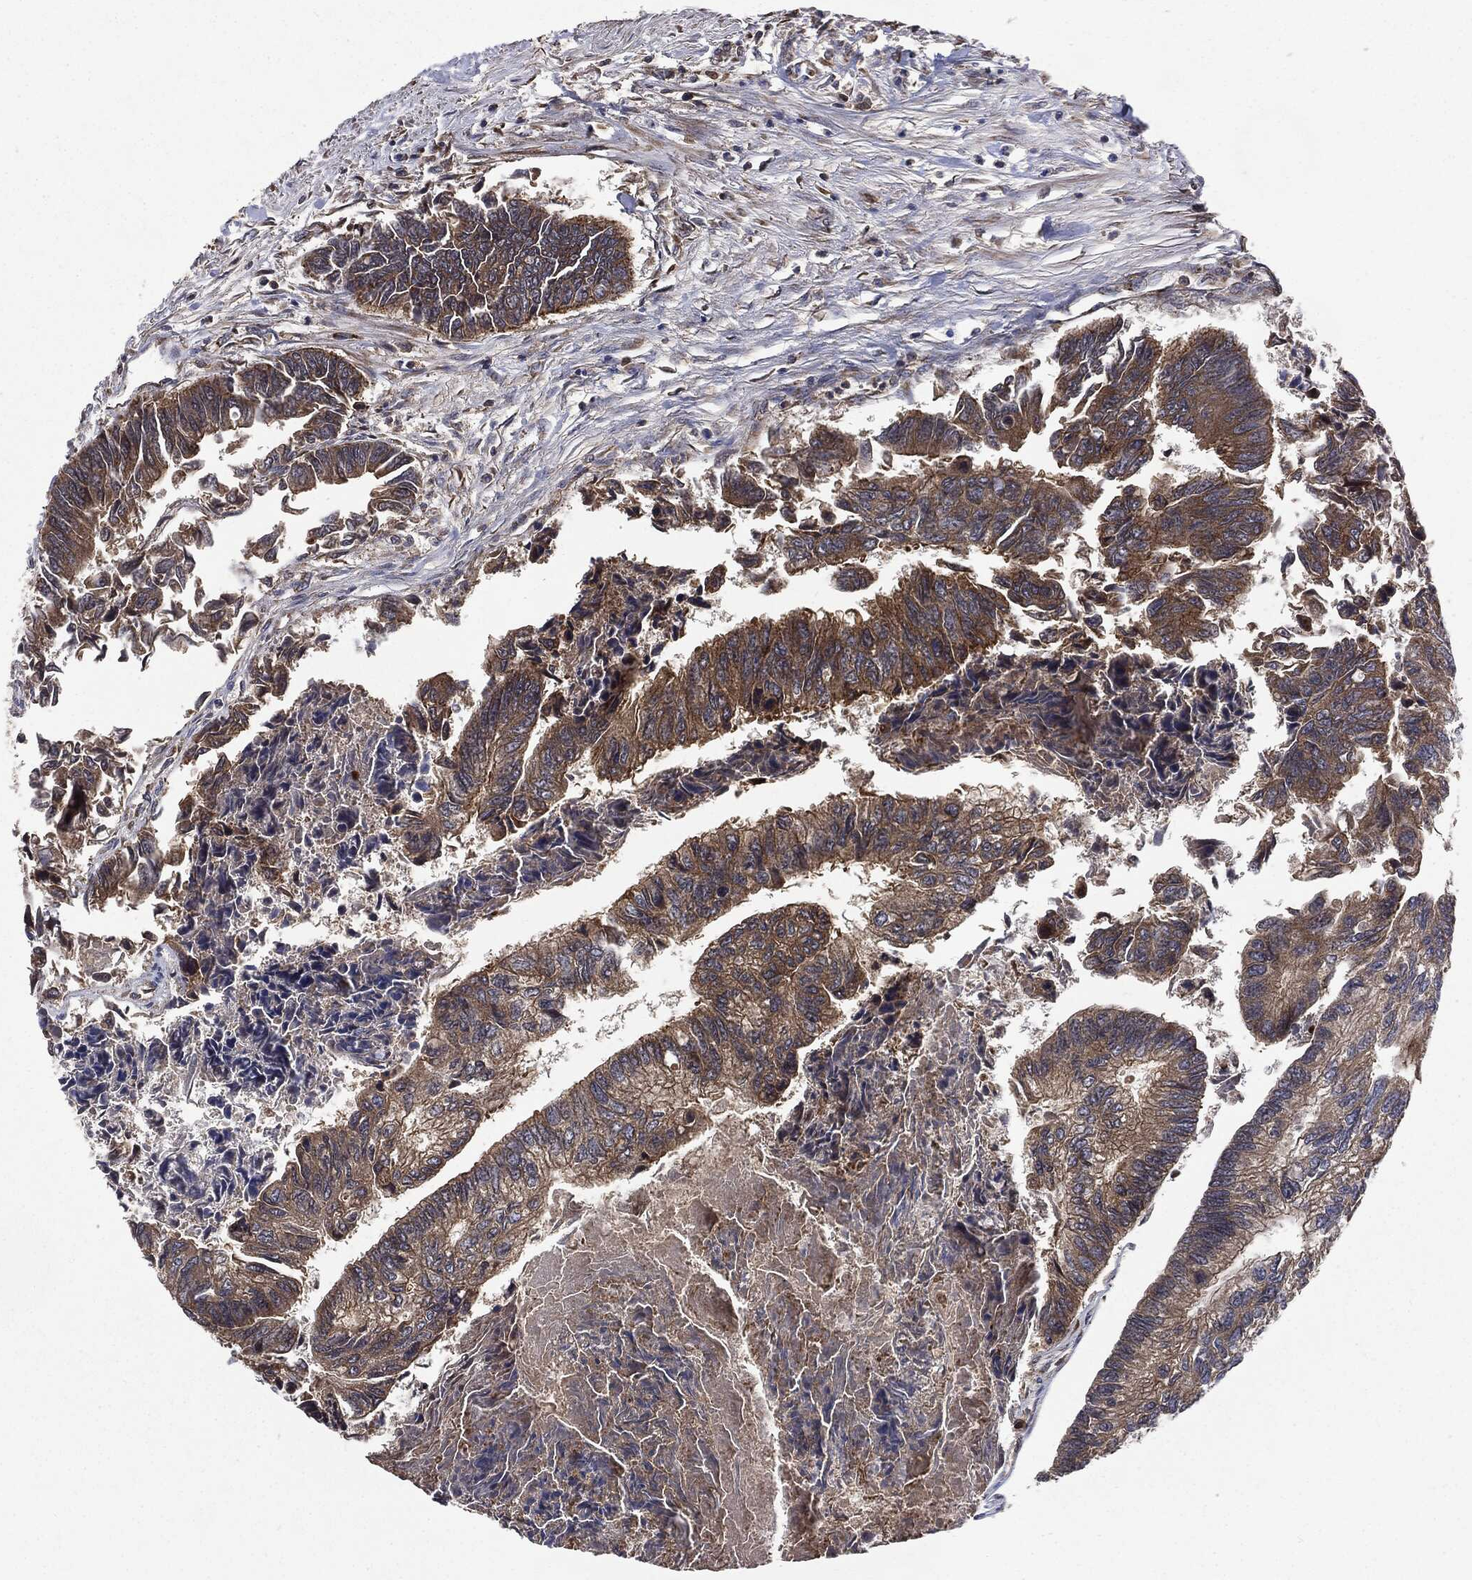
{"staining": {"intensity": "moderate", "quantity": "25%-75%", "location": "cytoplasmic/membranous"}, "tissue": "colorectal cancer", "cell_type": "Tumor cells", "image_type": "cancer", "snomed": [{"axis": "morphology", "description": "Adenocarcinoma, NOS"}, {"axis": "topography", "description": "Colon"}], "caption": "Adenocarcinoma (colorectal) tissue reveals moderate cytoplasmic/membranous expression in about 25%-75% of tumor cells, visualized by immunohistochemistry. The staining is performed using DAB brown chromogen to label protein expression. The nuclei are counter-stained blue using hematoxylin.", "gene": "PLOD3", "patient": {"sex": "female", "age": 65}}